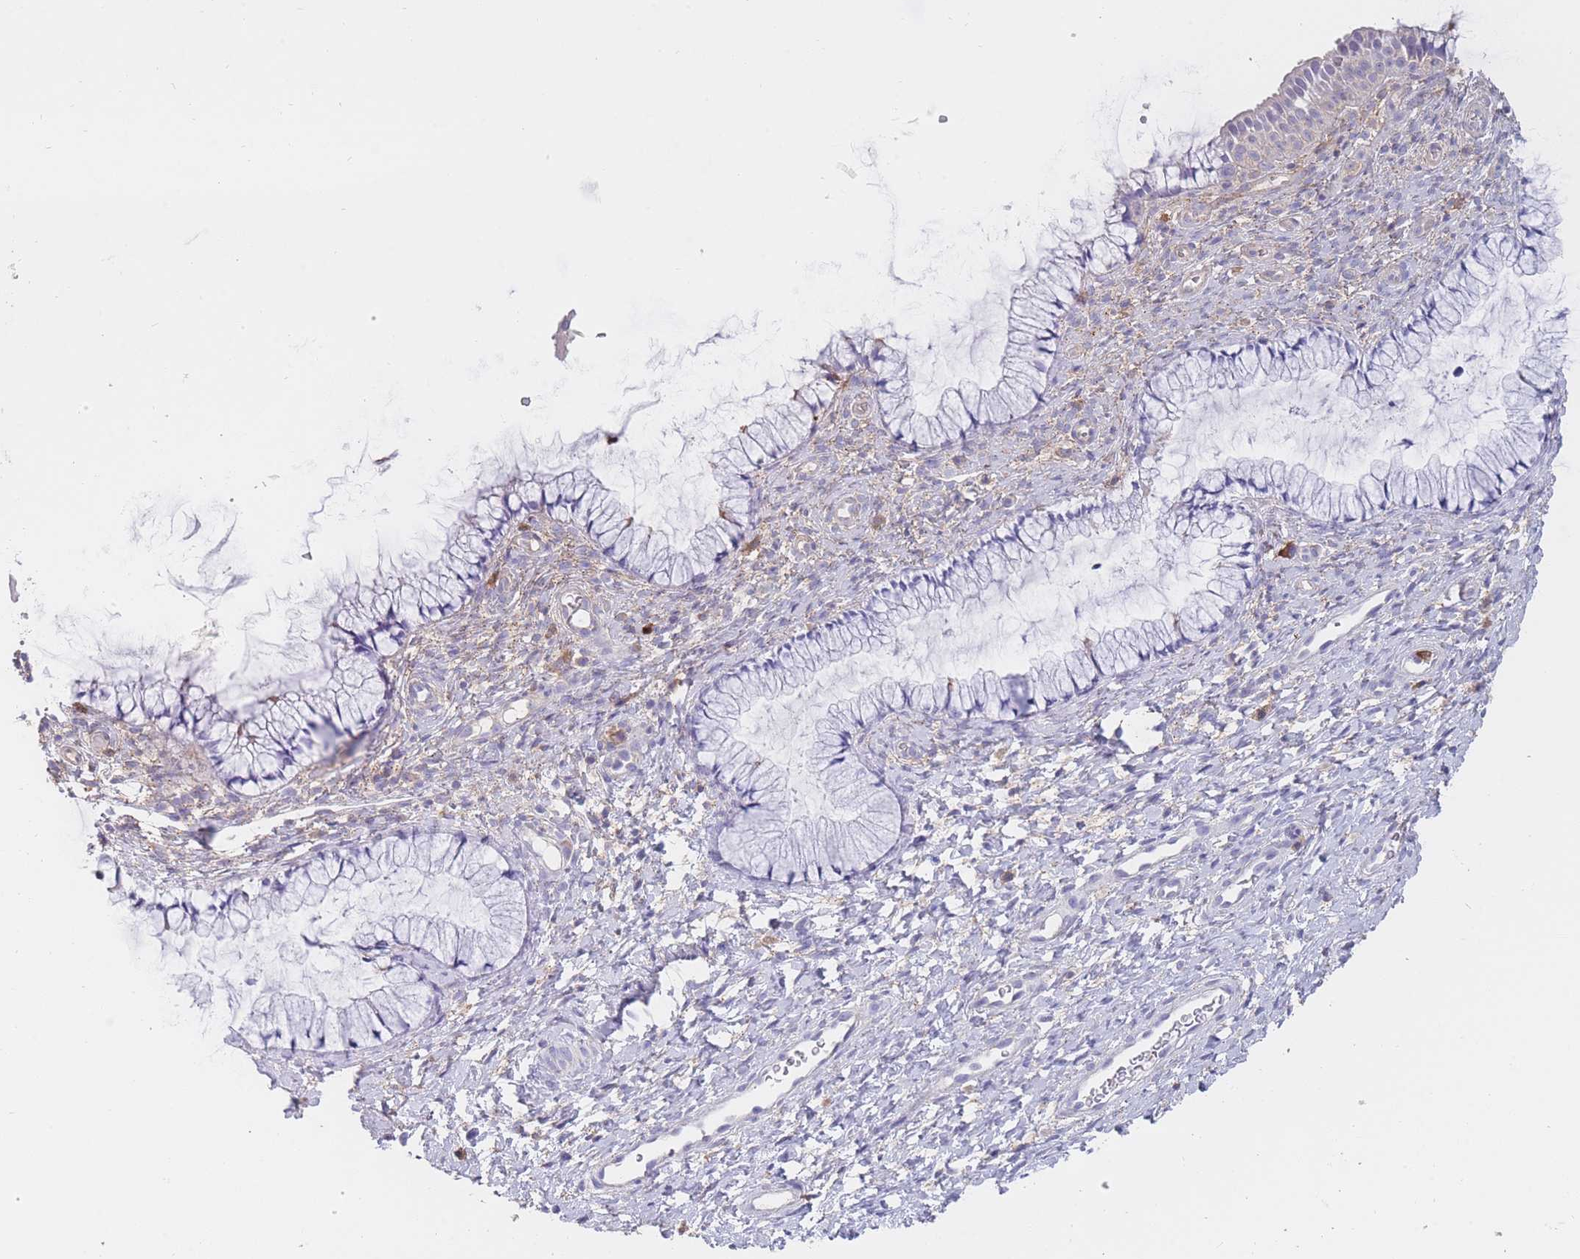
{"staining": {"intensity": "negative", "quantity": "none", "location": "none"}, "tissue": "cervix", "cell_type": "Glandular cells", "image_type": "normal", "snomed": [{"axis": "morphology", "description": "Normal tissue, NOS"}, {"axis": "topography", "description": "Cervix"}], "caption": "Protein analysis of unremarkable cervix shows no significant positivity in glandular cells. (Stains: DAB immunohistochemistry with hematoxylin counter stain, Microscopy: brightfield microscopy at high magnification).", "gene": "CLEC12A", "patient": {"sex": "female", "age": 36}}